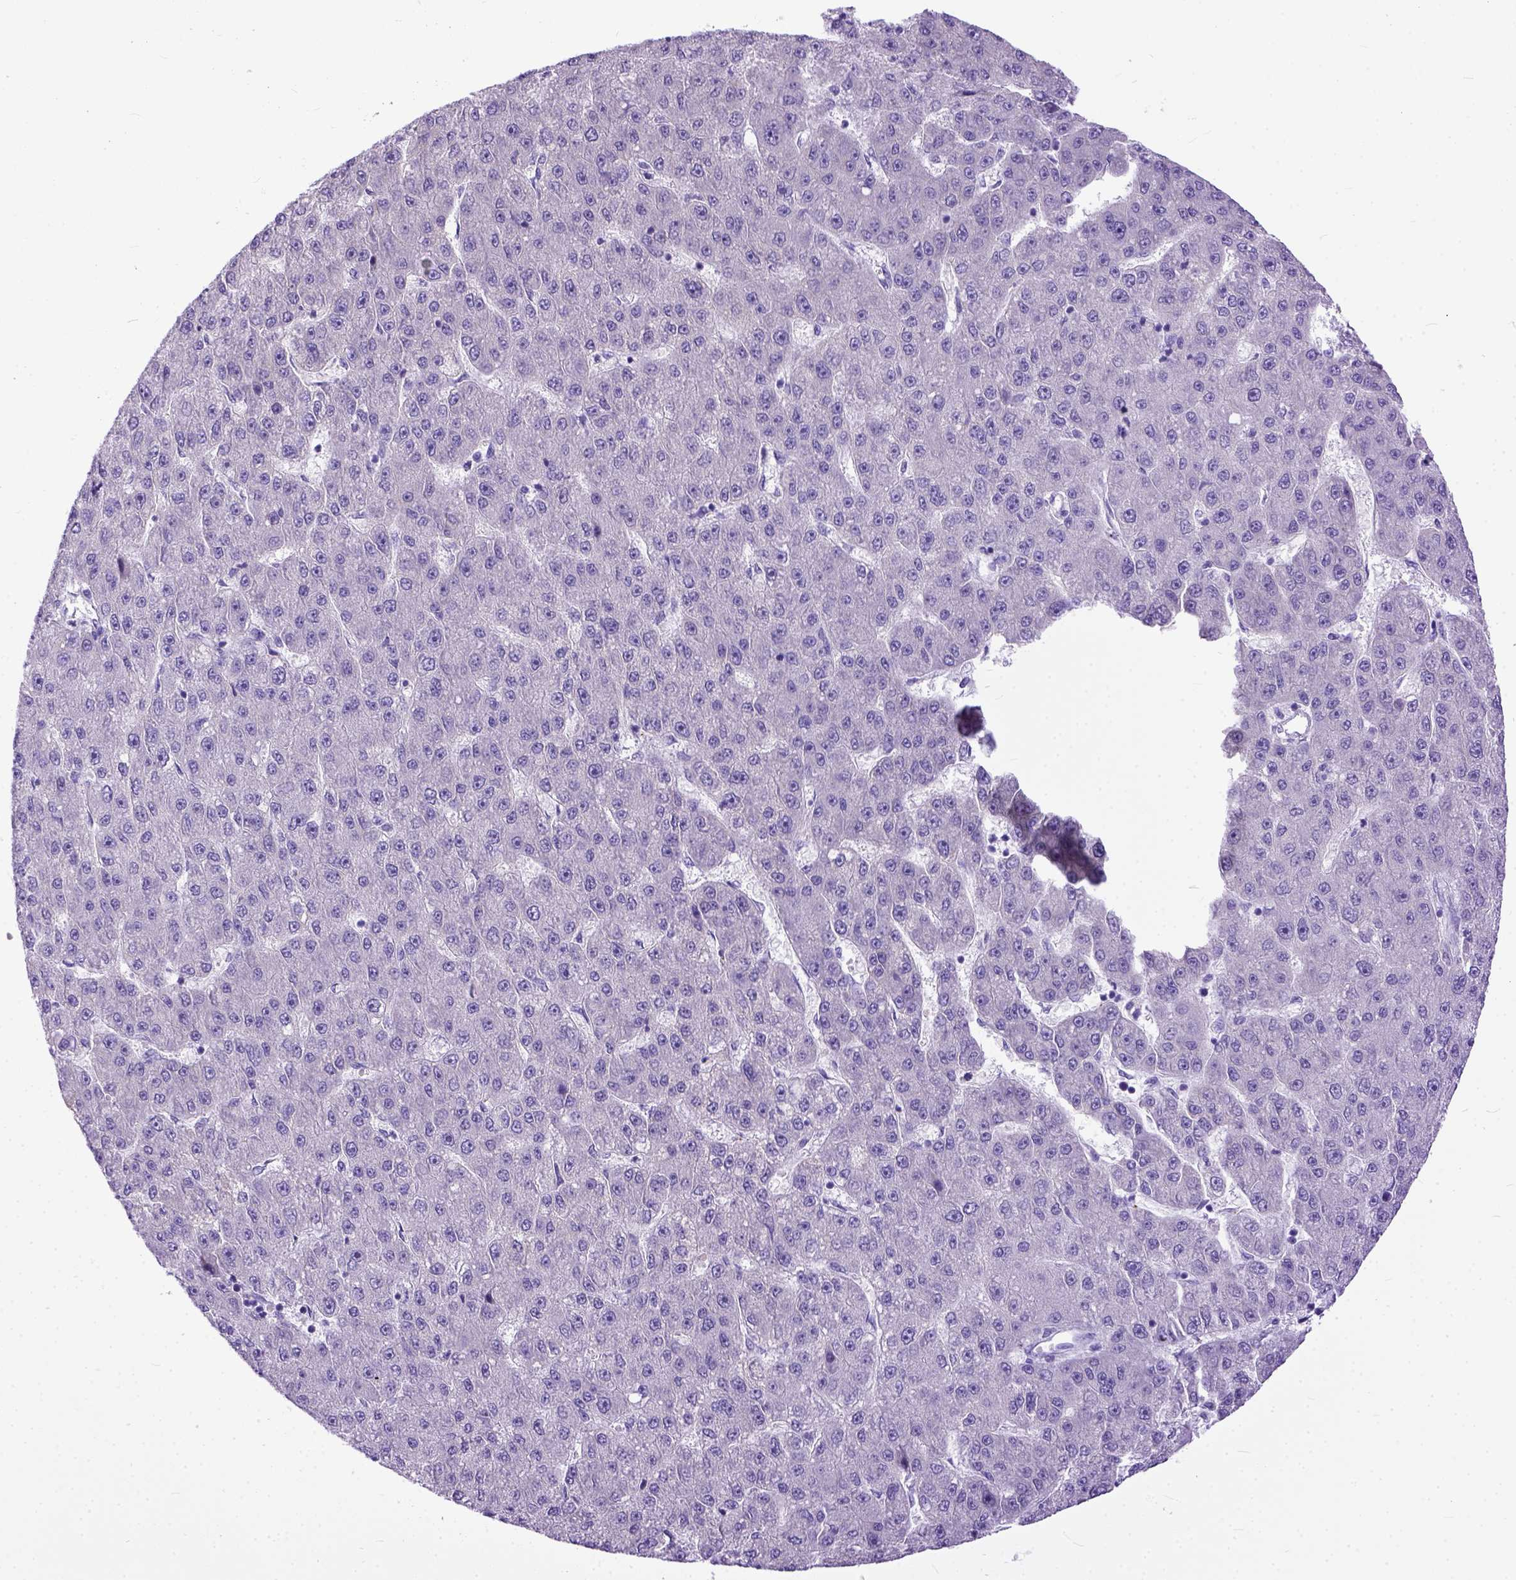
{"staining": {"intensity": "negative", "quantity": "none", "location": "none"}, "tissue": "liver cancer", "cell_type": "Tumor cells", "image_type": "cancer", "snomed": [{"axis": "morphology", "description": "Carcinoma, Hepatocellular, NOS"}, {"axis": "topography", "description": "Liver"}], "caption": "Immunohistochemistry histopathology image of neoplastic tissue: human liver cancer stained with DAB (3,3'-diaminobenzidine) reveals no significant protein expression in tumor cells.", "gene": "PPL", "patient": {"sex": "male", "age": 67}}